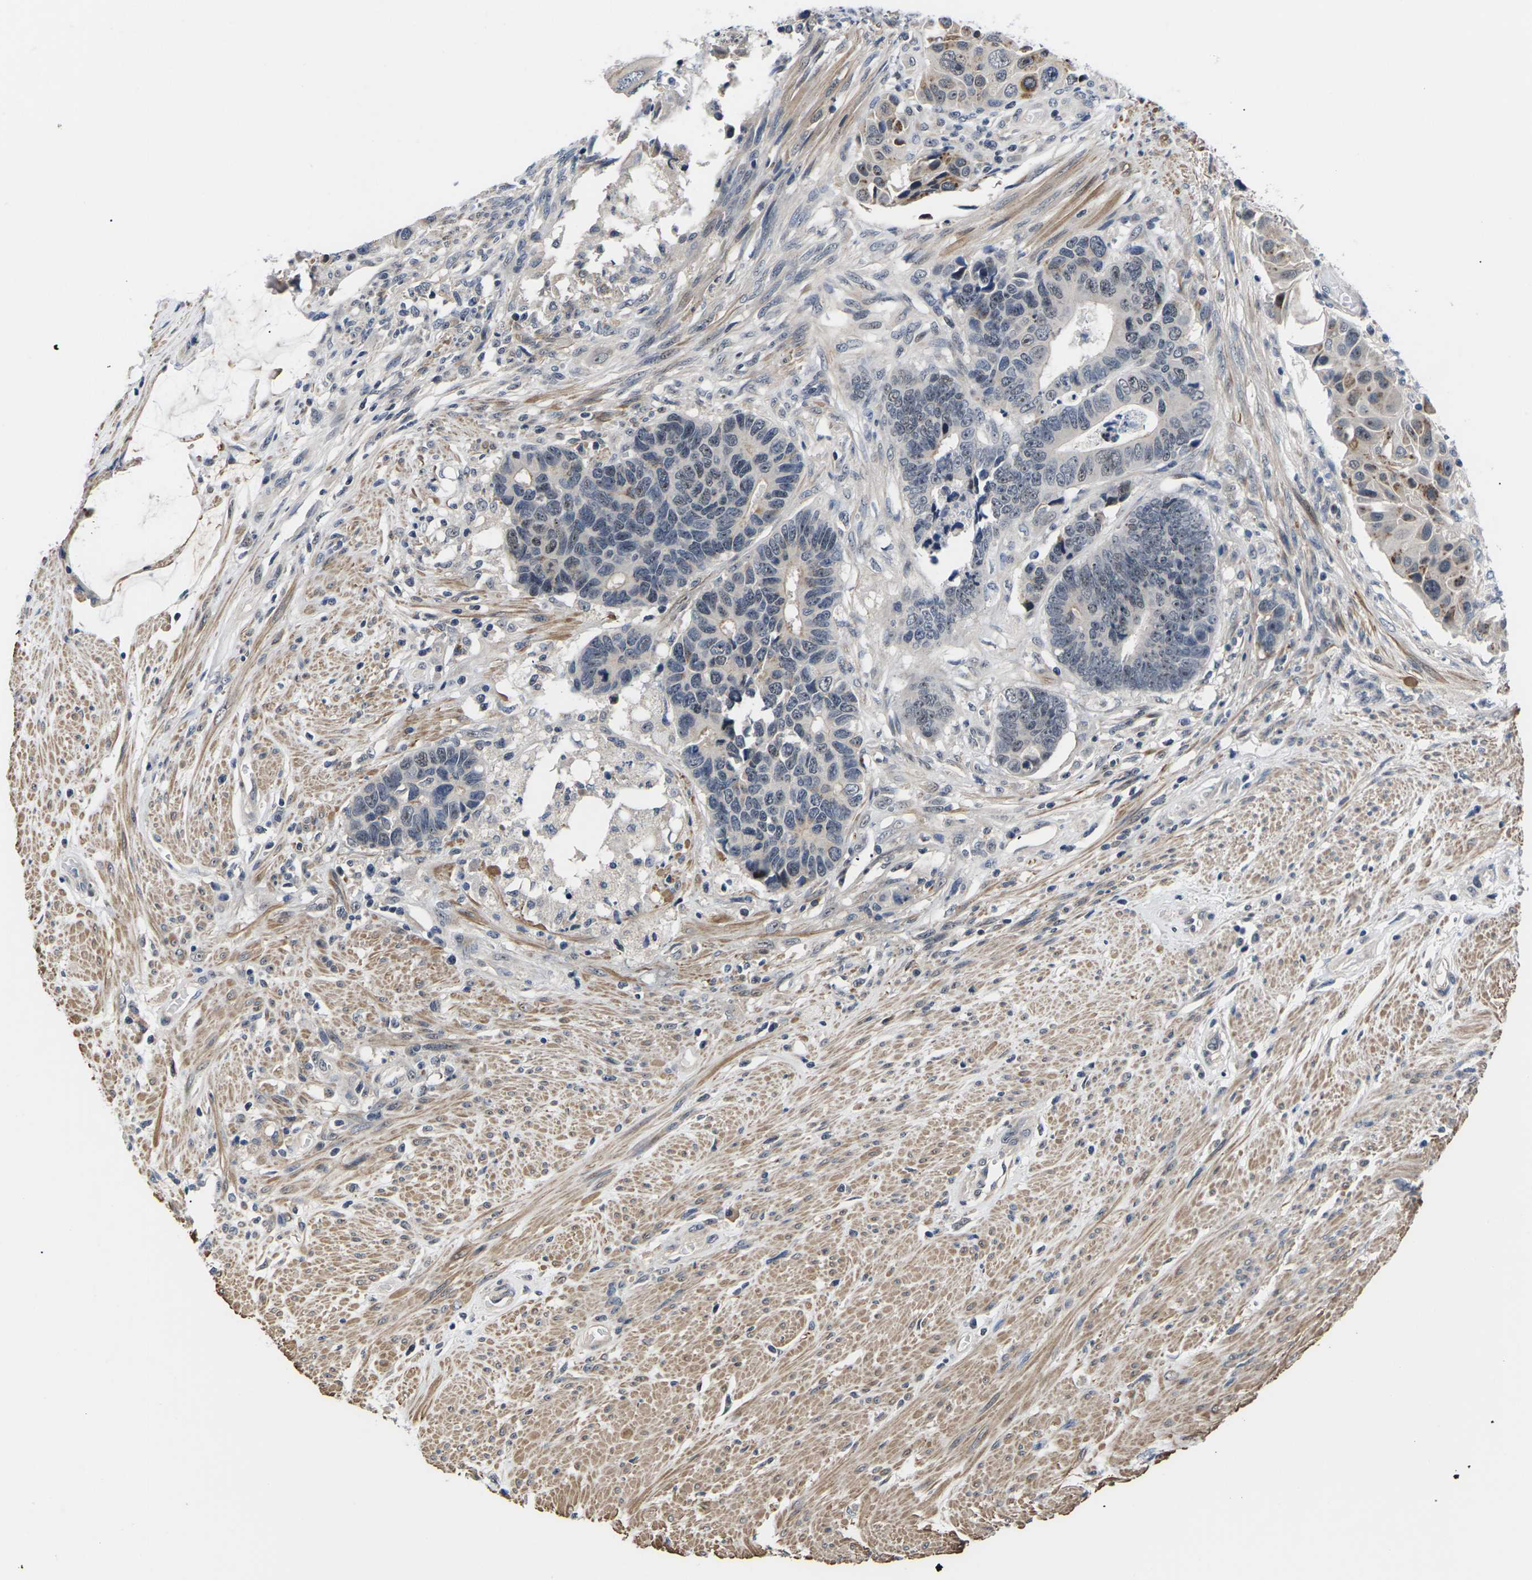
{"staining": {"intensity": "weak", "quantity": "<25%", "location": "cytoplasmic/membranous,nuclear"}, "tissue": "colorectal cancer", "cell_type": "Tumor cells", "image_type": "cancer", "snomed": [{"axis": "morphology", "description": "Adenocarcinoma, NOS"}, {"axis": "topography", "description": "Rectum"}], "caption": "IHC of colorectal adenocarcinoma displays no positivity in tumor cells. Nuclei are stained in blue.", "gene": "ST6GAL2", "patient": {"sex": "male", "age": 51}}